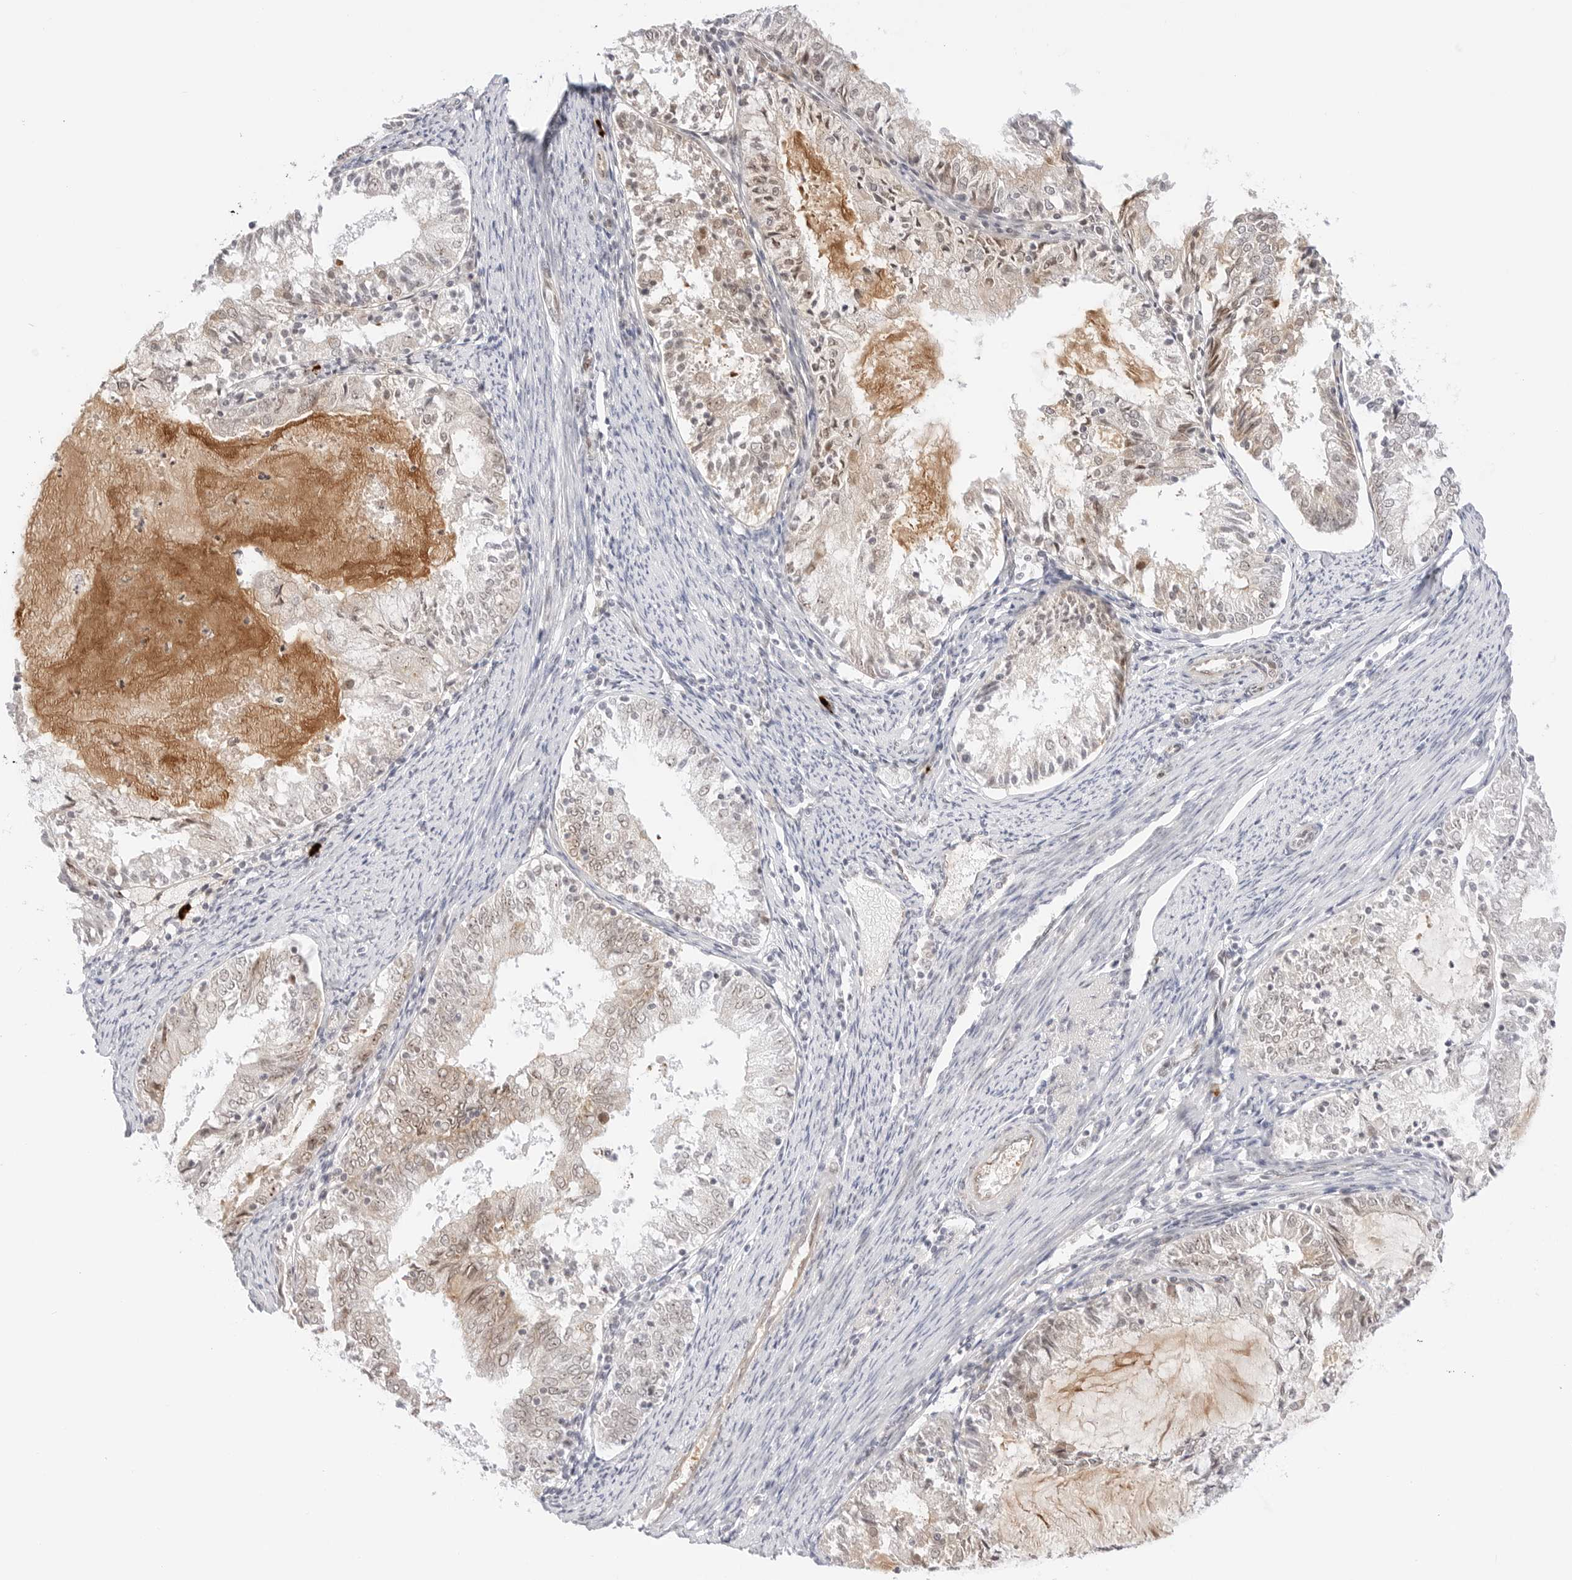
{"staining": {"intensity": "weak", "quantity": "25%-75%", "location": "cytoplasmic/membranous,nuclear"}, "tissue": "endometrial cancer", "cell_type": "Tumor cells", "image_type": "cancer", "snomed": [{"axis": "morphology", "description": "Adenocarcinoma, NOS"}, {"axis": "topography", "description": "Endometrium"}], "caption": "This histopathology image reveals adenocarcinoma (endometrial) stained with immunohistochemistry (IHC) to label a protein in brown. The cytoplasmic/membranous and nuclear of tumor cells show weak positivity for the protein. Nuclei are counter-stained blue.", "gene": "HIPK3", "patient": {"sex": "female", "age": 57}}